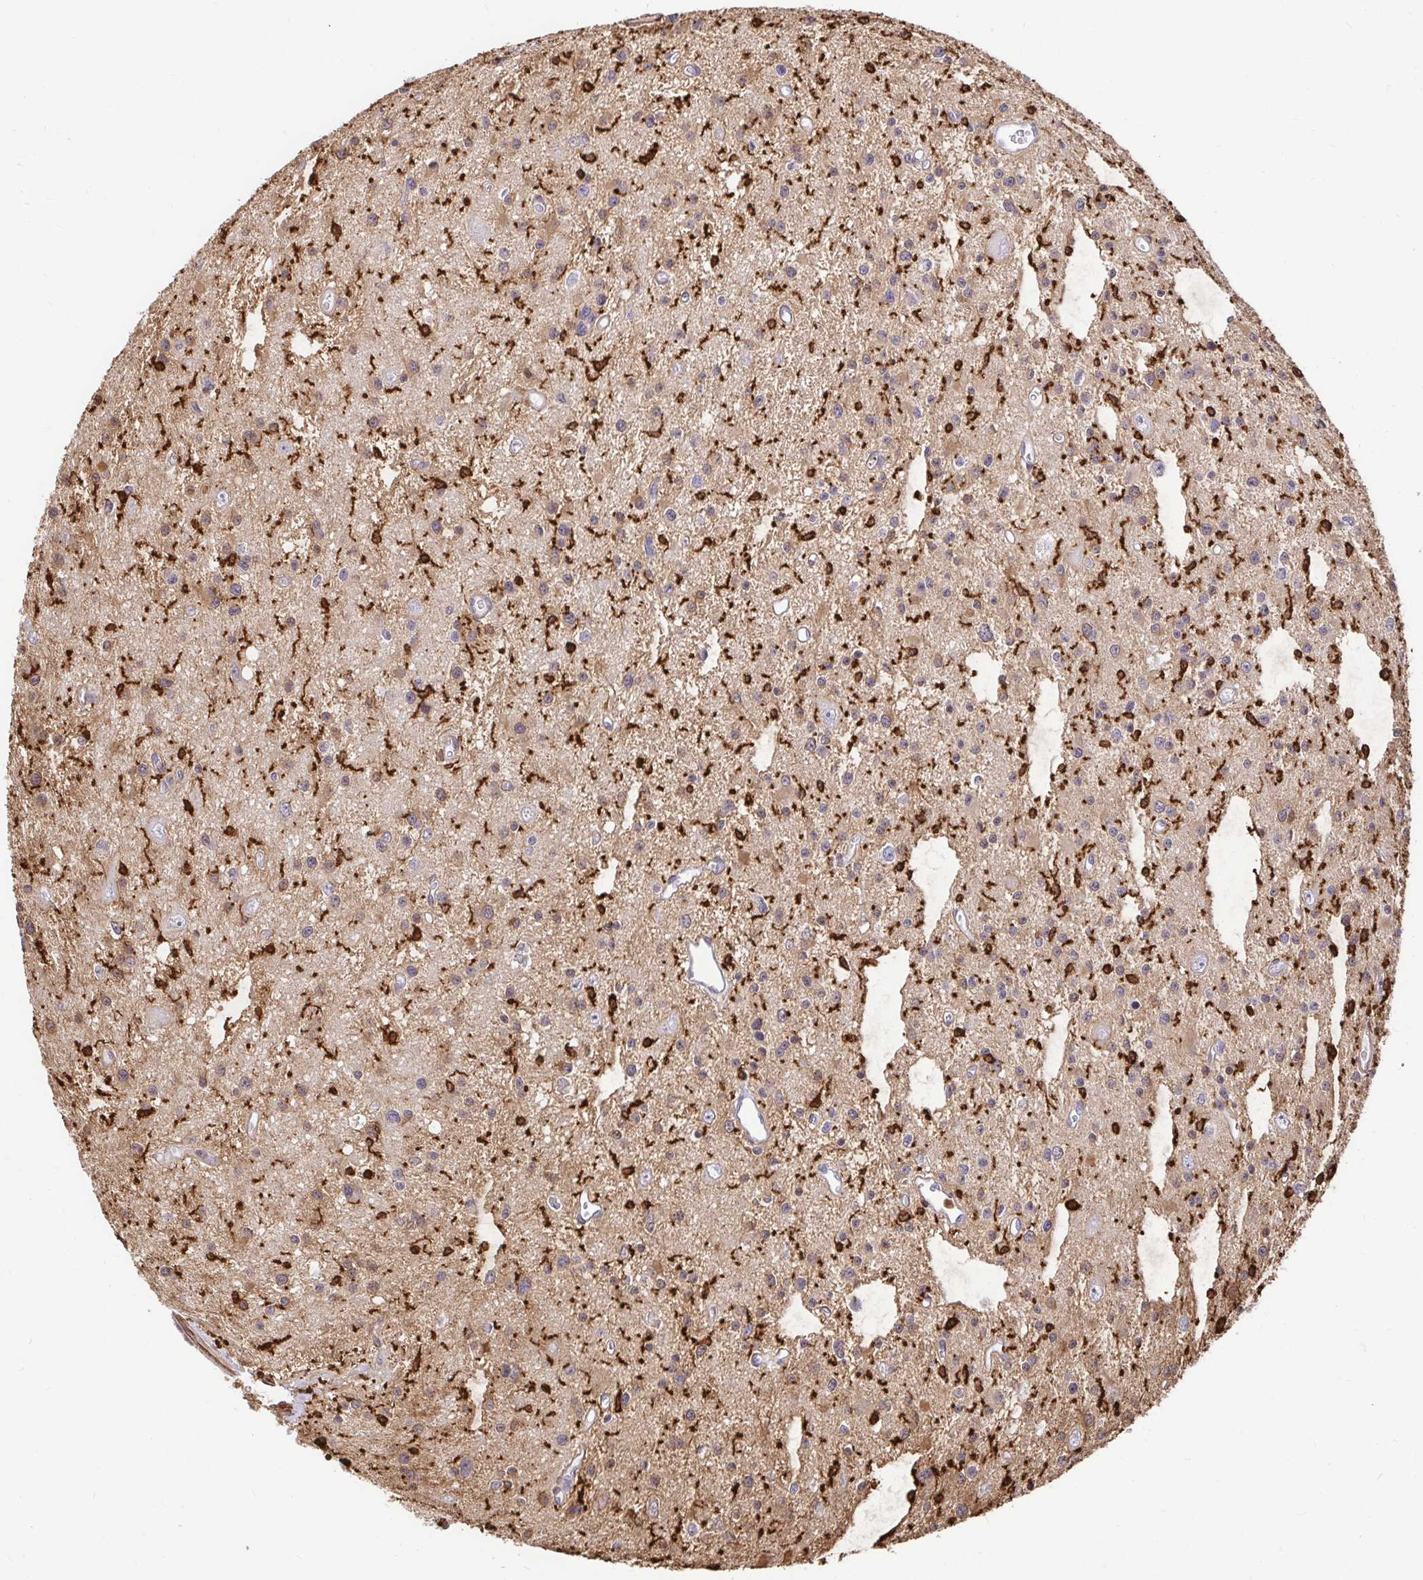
{"staining": {"intensity": "weak", "quantity": "<25%", "location": "cytoplasmic/membranous"}, "tissue": "glioma", "cell_type": "Tumor cells", "image_type": "cancer", "snomed": [{"axis": "morphology", "description": "Glioma, malignant, Low grade"}, {"axis": "topography", "description": "Brain"}], "caption": "Immunohistochemical staining of glioma demonstrates no significant staining in tumor cells.", "gene": "GSN", "patient": {"sex": "male", "age": 43}}